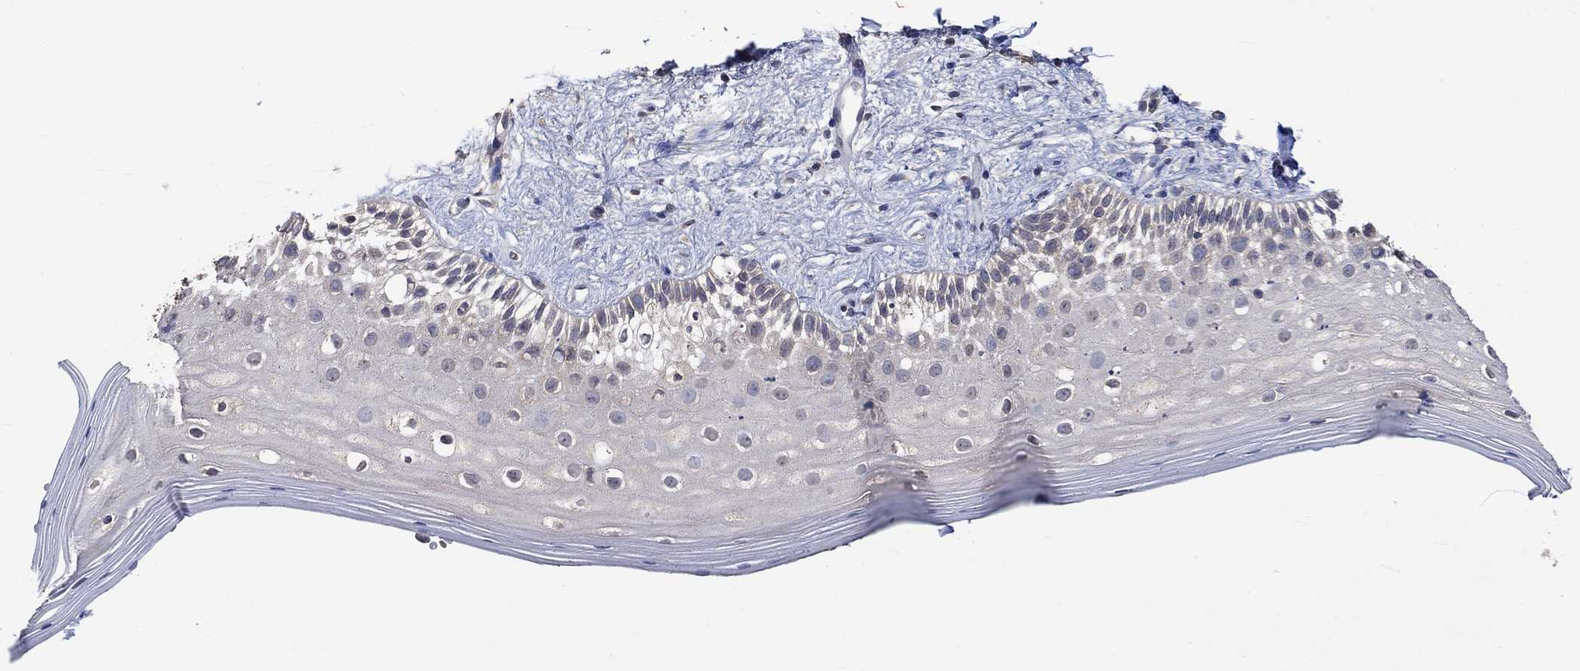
{"staining": {"intensity": "negative", "quantity": "none", "location": "none"}, "tissue": "vagina", "cell_type": "Squamous epithelial cells", "image_type": "normal", "snomed": [{"axis": "morphology", "description": "Normal tissue, NOS"}, {"axis": "topography", "description": "Vagina"}], "caption": "The histopathology image reveals no significant expression in squamous epithelial cells of vagina.", "gene": "PTPN20", "patient": {"sex": "female", "age": 47}}